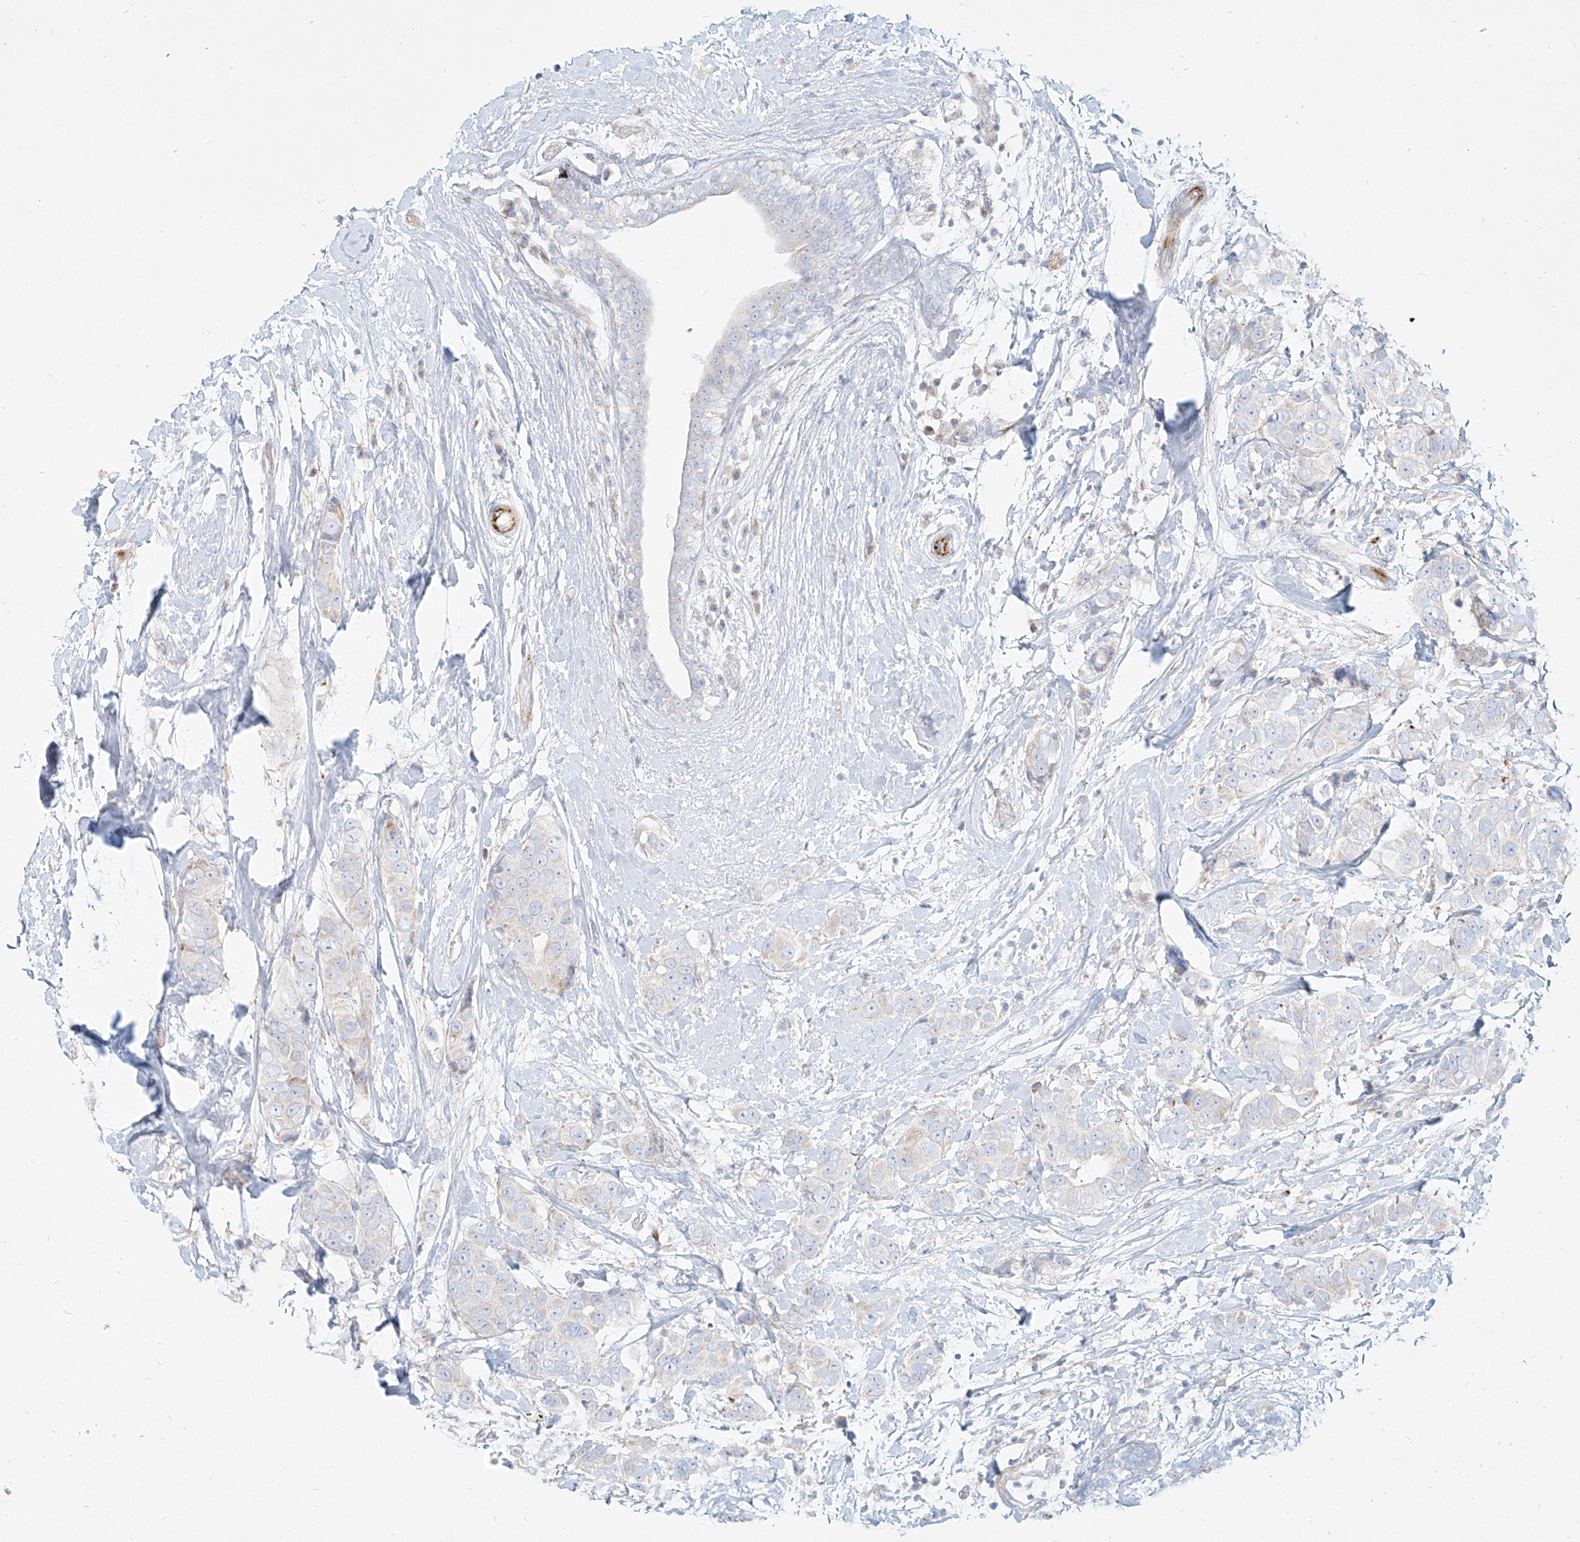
{"staining": {"intensity": "negative", "quantity": "none", "location": "none"}, "tissue": "breast cancer", "cell_type": "Tumor cells", "image_type": "cancer", "snomed": [{"axis": "morphology", "description": "Normal tissue, NOS"}, {"axis": "morphology", "description": "Duct carcinoma"}, {"axis": "topography", "description": "Breast"}], "caption": "Tumor cells are negative for protein expression in human breast cancer.", "gene": "MTX2", "patient": {"sex": "female", "age": 39}}